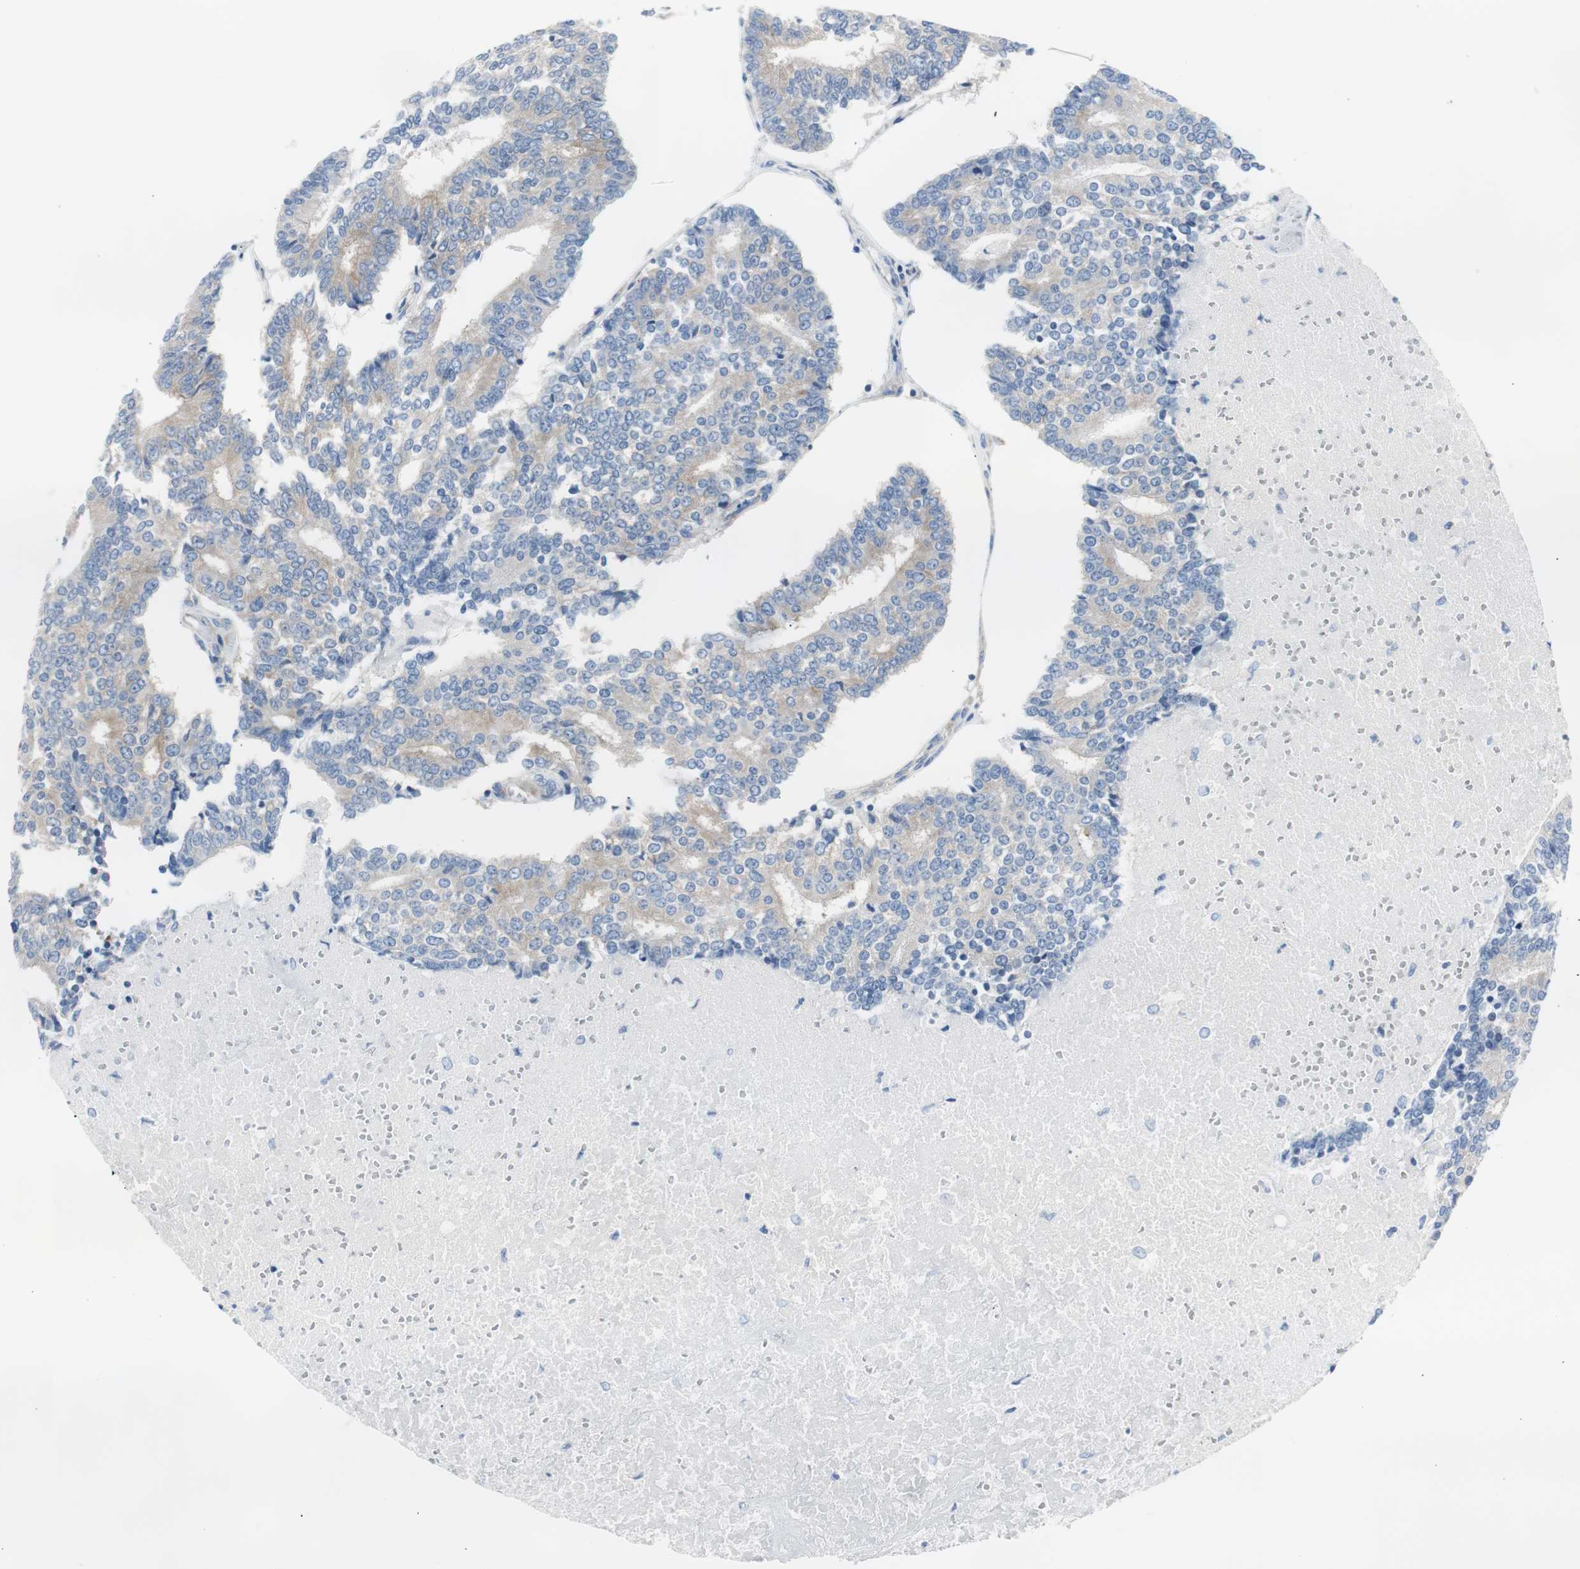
{"staining": {"intensity": "weak", "quantity": ">75%", "location": "cytoplasmic/membranous"}, "tissue": "prostate cancer", "cell_type": "Tumor cells", "image_type": "cancer", "snomed": [{"axis": "morphology", "description": "Adenocarcinoma, High grade"}, {"axis": "topography", "description": "Prostate"}], "caption": "Immunohistochemical staining of human adenocarcinoma (high-grade) (prostate) exhibits weak cytoplasmic/membranous protein expression in approximately >75% of tumor cells. Using DAB (3,3'-diaminobenzidine) (brown) and hematoxylin (blue) stains, captured at high magnification using brightfield microscopy.", "gene": "RPS12", "patient": {"sex": "male", "age": 55}}